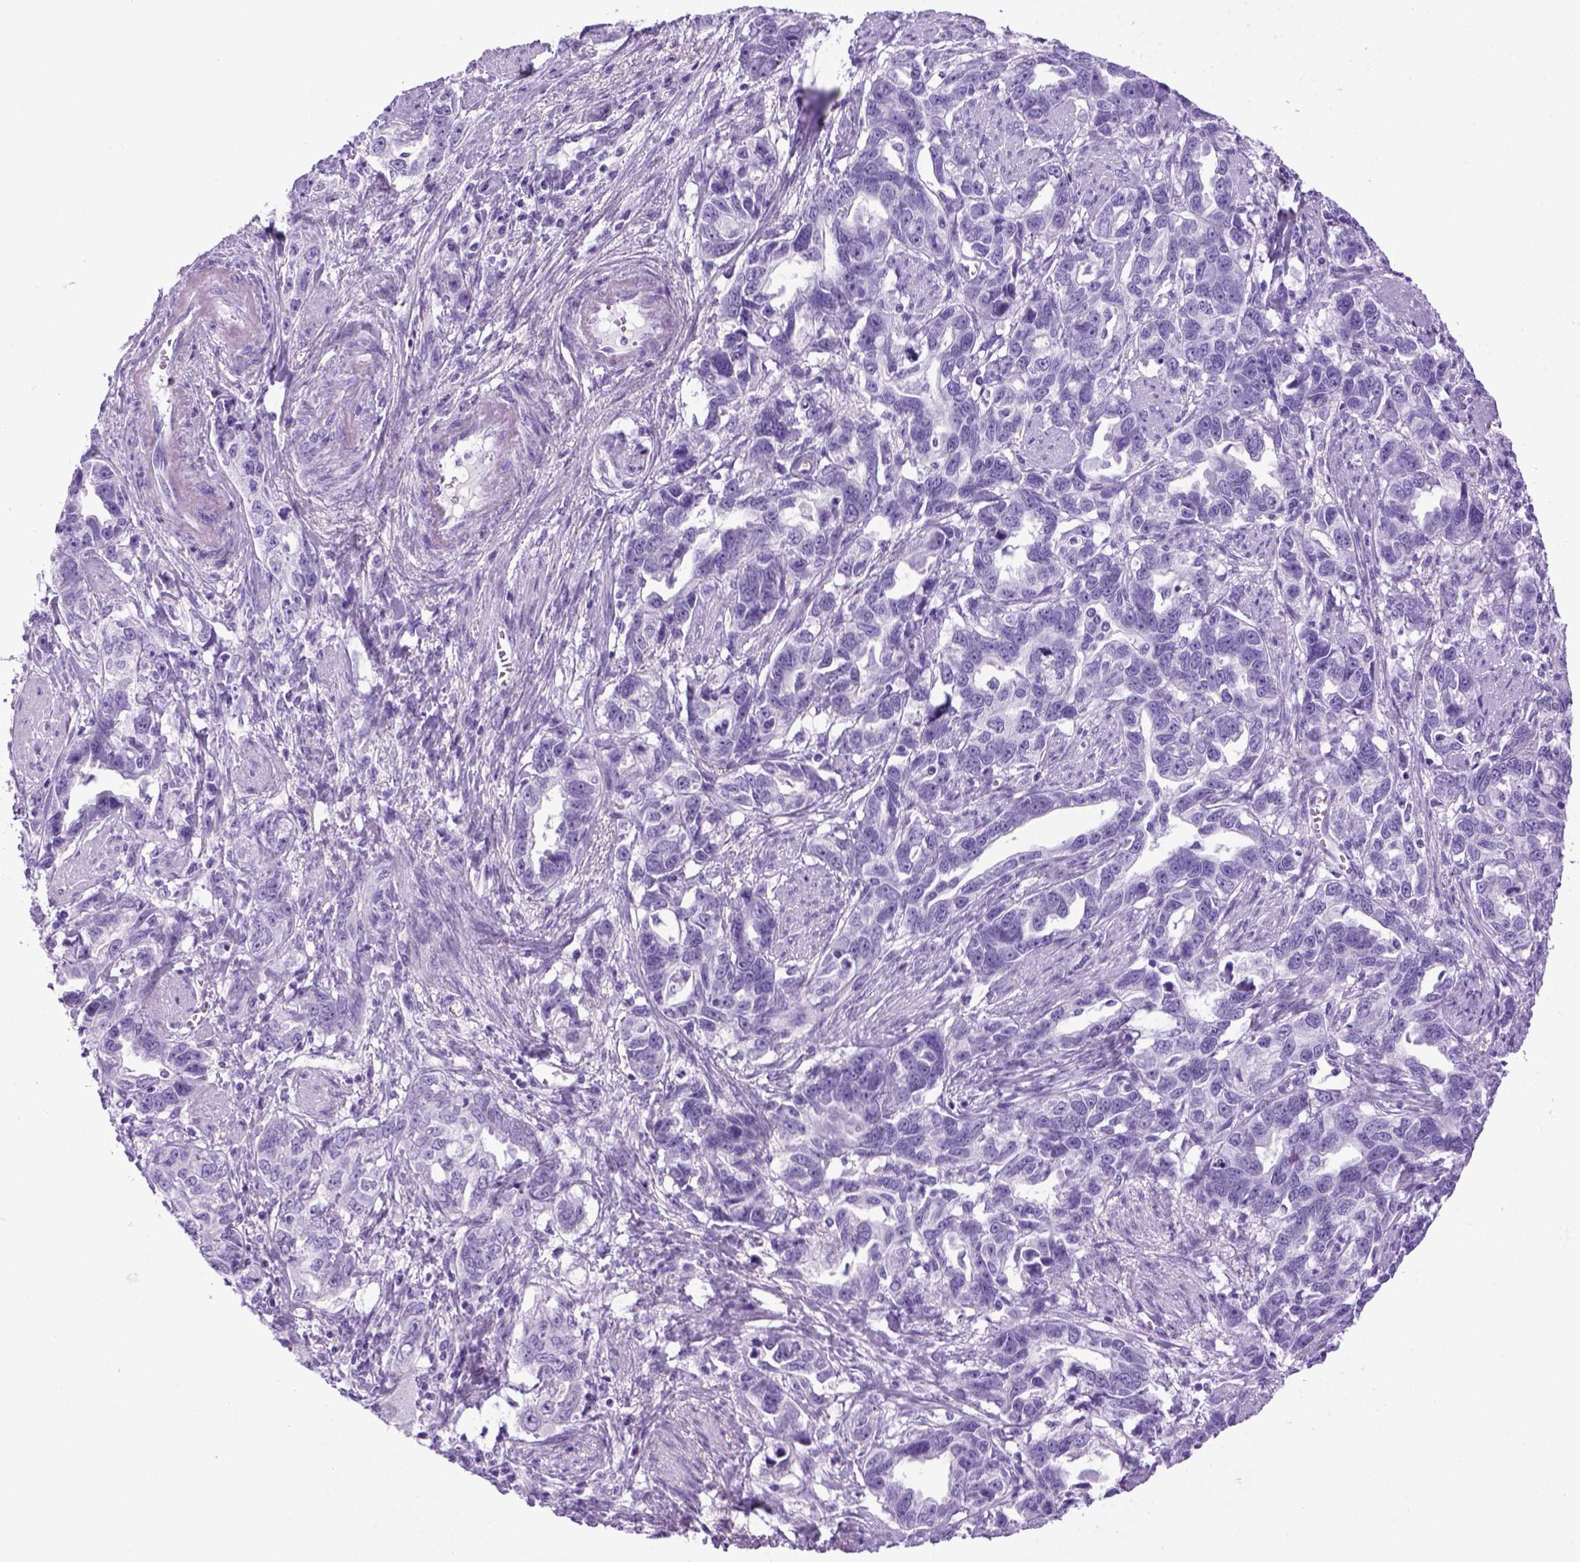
{"staining": {"intensity": "negative", "quantity": "none", "location": "none"}, "tissue": "ovarian cancer", "cell_type": "Tumor cells", "image_type": "cancer", "snomed": [{"axis": "morphology", "description": "Cystadenocarcinoma, serous, NOS"}, {"axis": "topography", "description": "Ovary"}], "caption": "Immunohistochemistry photomicrograph of neoplastic tissue: human serous cystadenocarcinoma (ovarian) stained with DAB shows no significant protein staining in tumor cells. (Stains: DAB (3,3'-diaminobenzidine) IHC with hematoxylin counter stain, Microscopy: brightfield microscopy at high magnification).", "gene": "SGCG", "patient": {"sex": "female", "age": 51}}